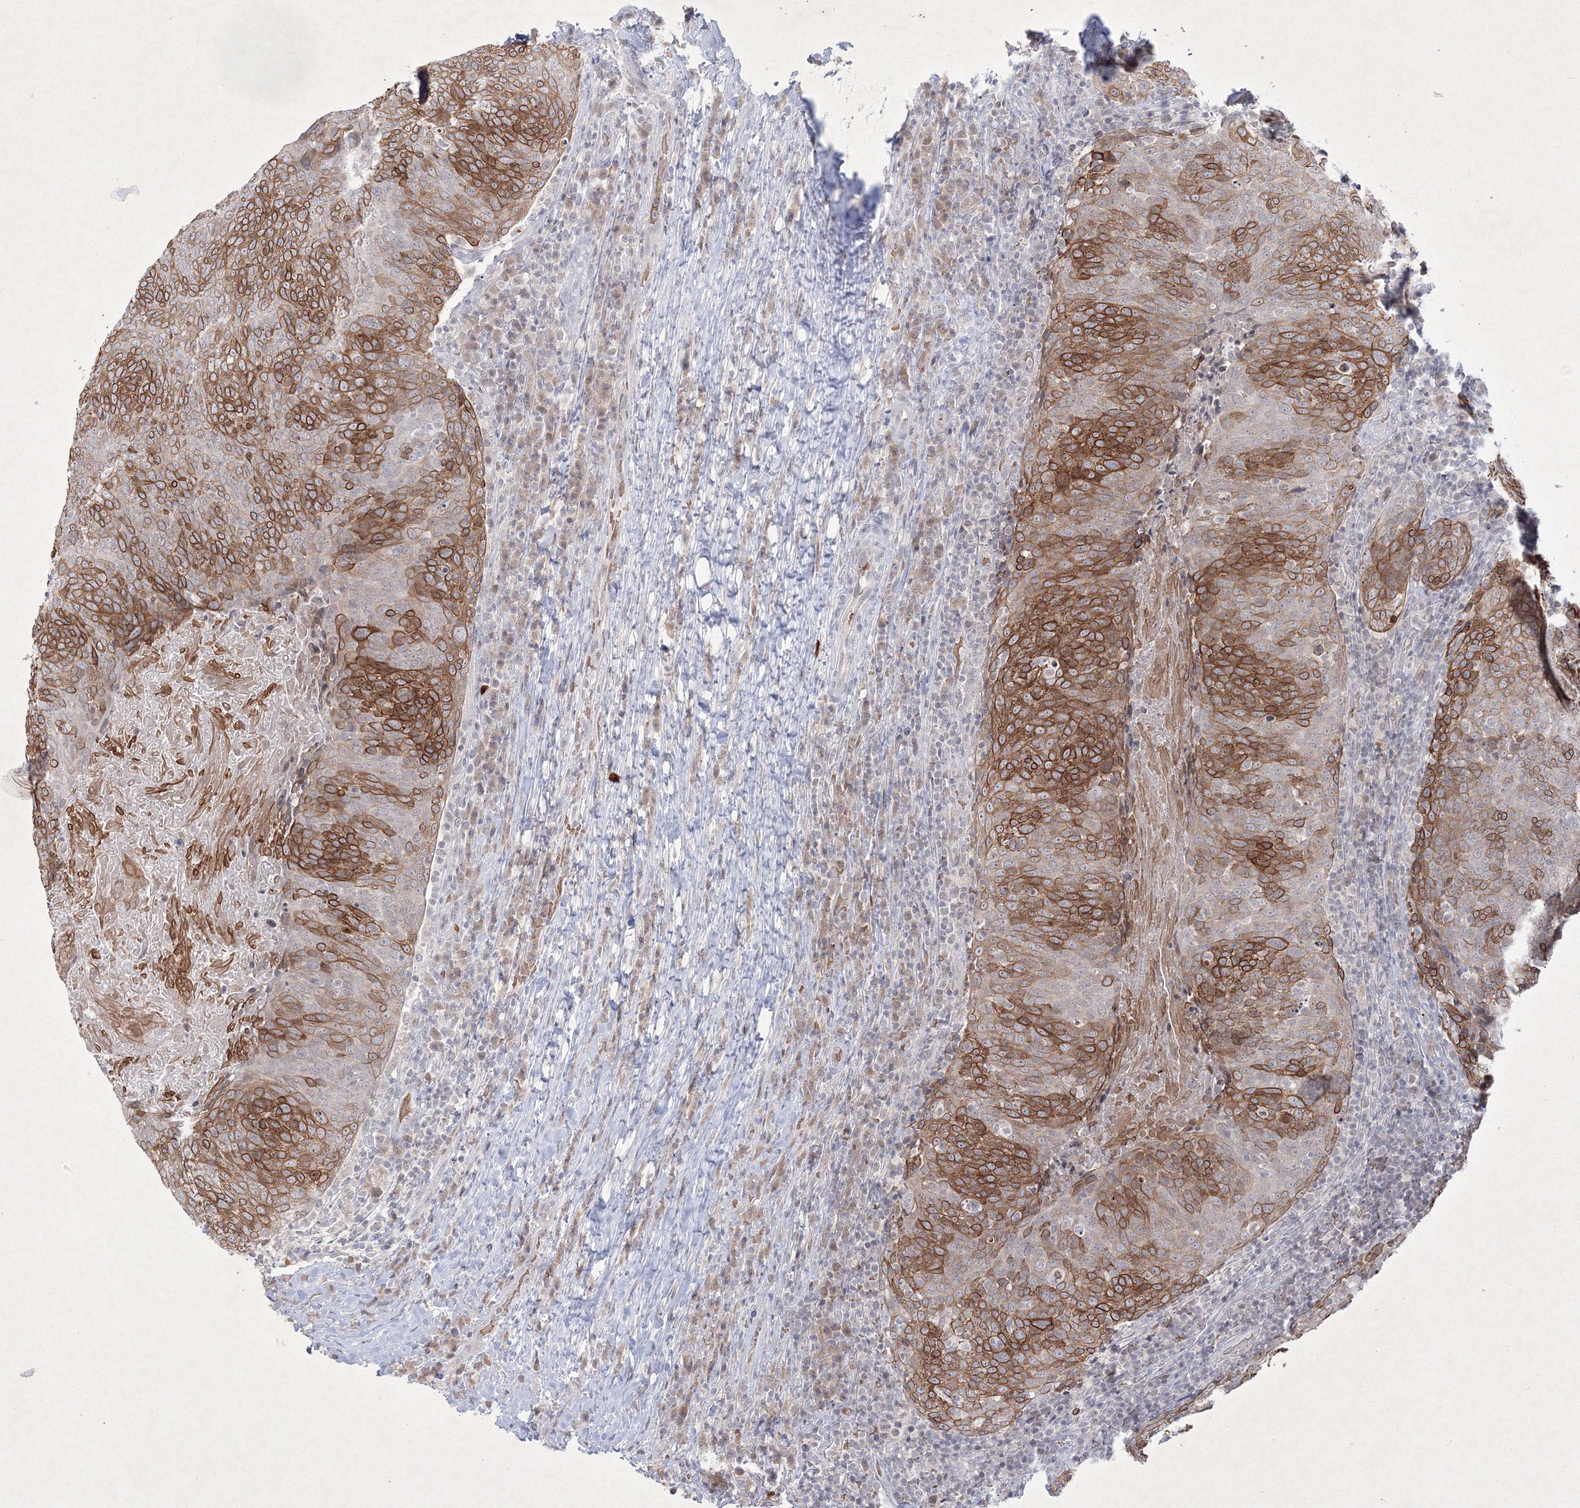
{"staining": {"intensity": "moderate", "quantity": "25%-75%", "location": "cytoplasmic/membranous"}, "tissue": "head and neck cancer", "cell_type": "Tumor cells", "image_type": "cancer", "snomed": [{"axis": "morphology", "description": "Squamous cell carcinoma, NOS"}, {"axis": "morphology", "description": "Squamous cell carcinoma, metastatic, NOS"}, {"axis": "topography", "description": "Lymph node"}, {"axis": "topography", "description": "Head-Neck"}], "caption": "Immunohistochemical staining of head and neck cancer reveals medium levels of moderate cytoplasmic/membranous protein positivity in approximately 25%-75% of tumor cells. The protein is stained brown, and the nuclei are stained in blue (DAB (3,3'-diaminobenzidine) IHC with brightfield microscopy, high magnification).", "gene": "NXPE3", "patient": {"sex": "male", "age": 62}}